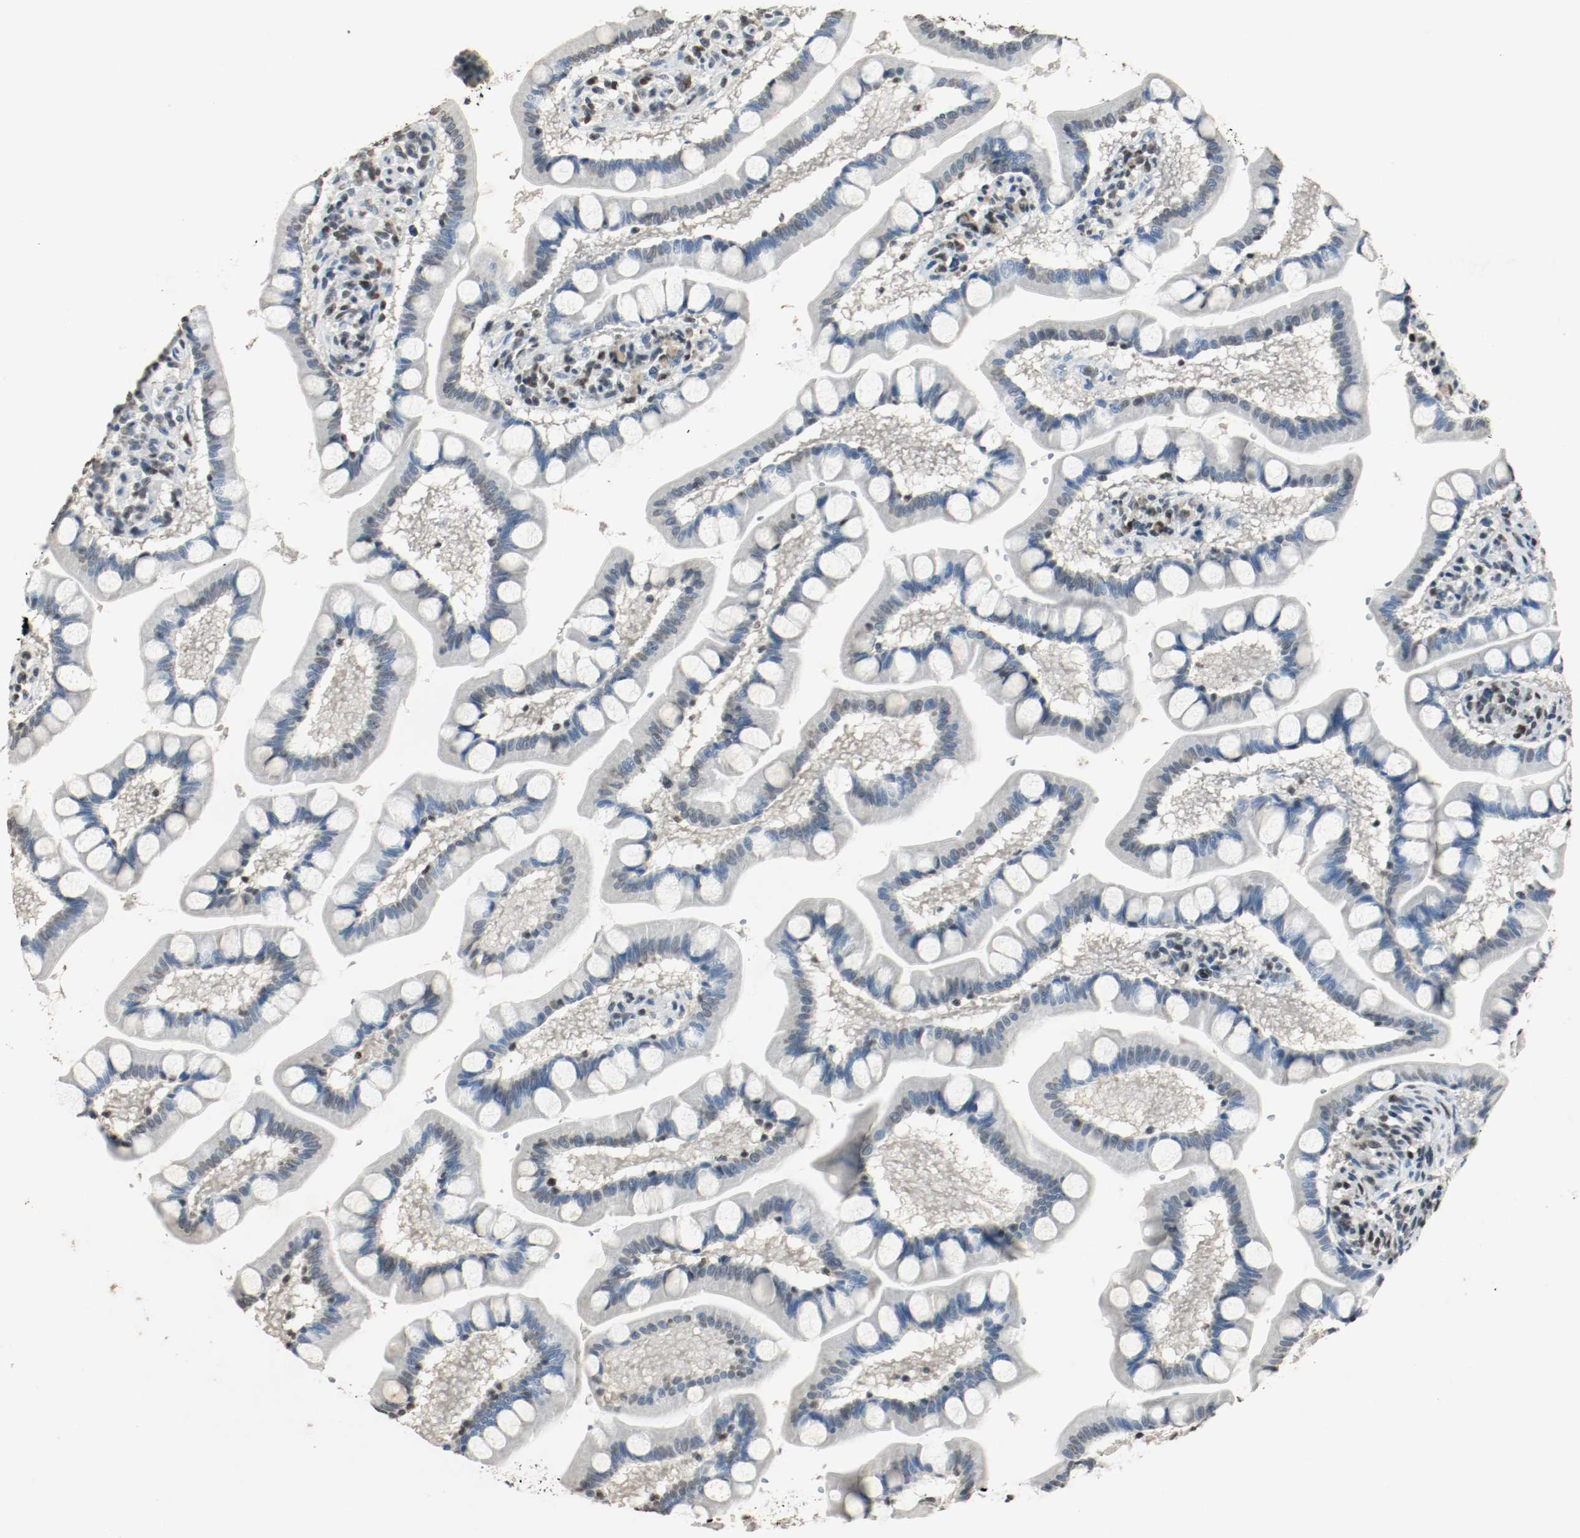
{"staining": {"intensity": "moderate", "quantity": "25%-75%", "location": "nuclear"}, "tissue": "small intestine", "cell_type": "Glandular cells", "image_type": "normal", "snomed": [{"axis": "morphology", "description": "Normal tissue, NOS"}, {"axis": "topography", "description": "Small intestine"}], "caption": "Immunohistochemical staining of benign human small intestine demonstrates medium levels of moderate nuclear staining in approximately 25%-75% of glandular cells. The staining was performed using DAB to visualize the protein expression in brown, while the nuclei were stained in blue with hematoxylin (Magnification: 20x).", "gene": "DNMT1", "patient": {"sex": "male", "age": 41}}